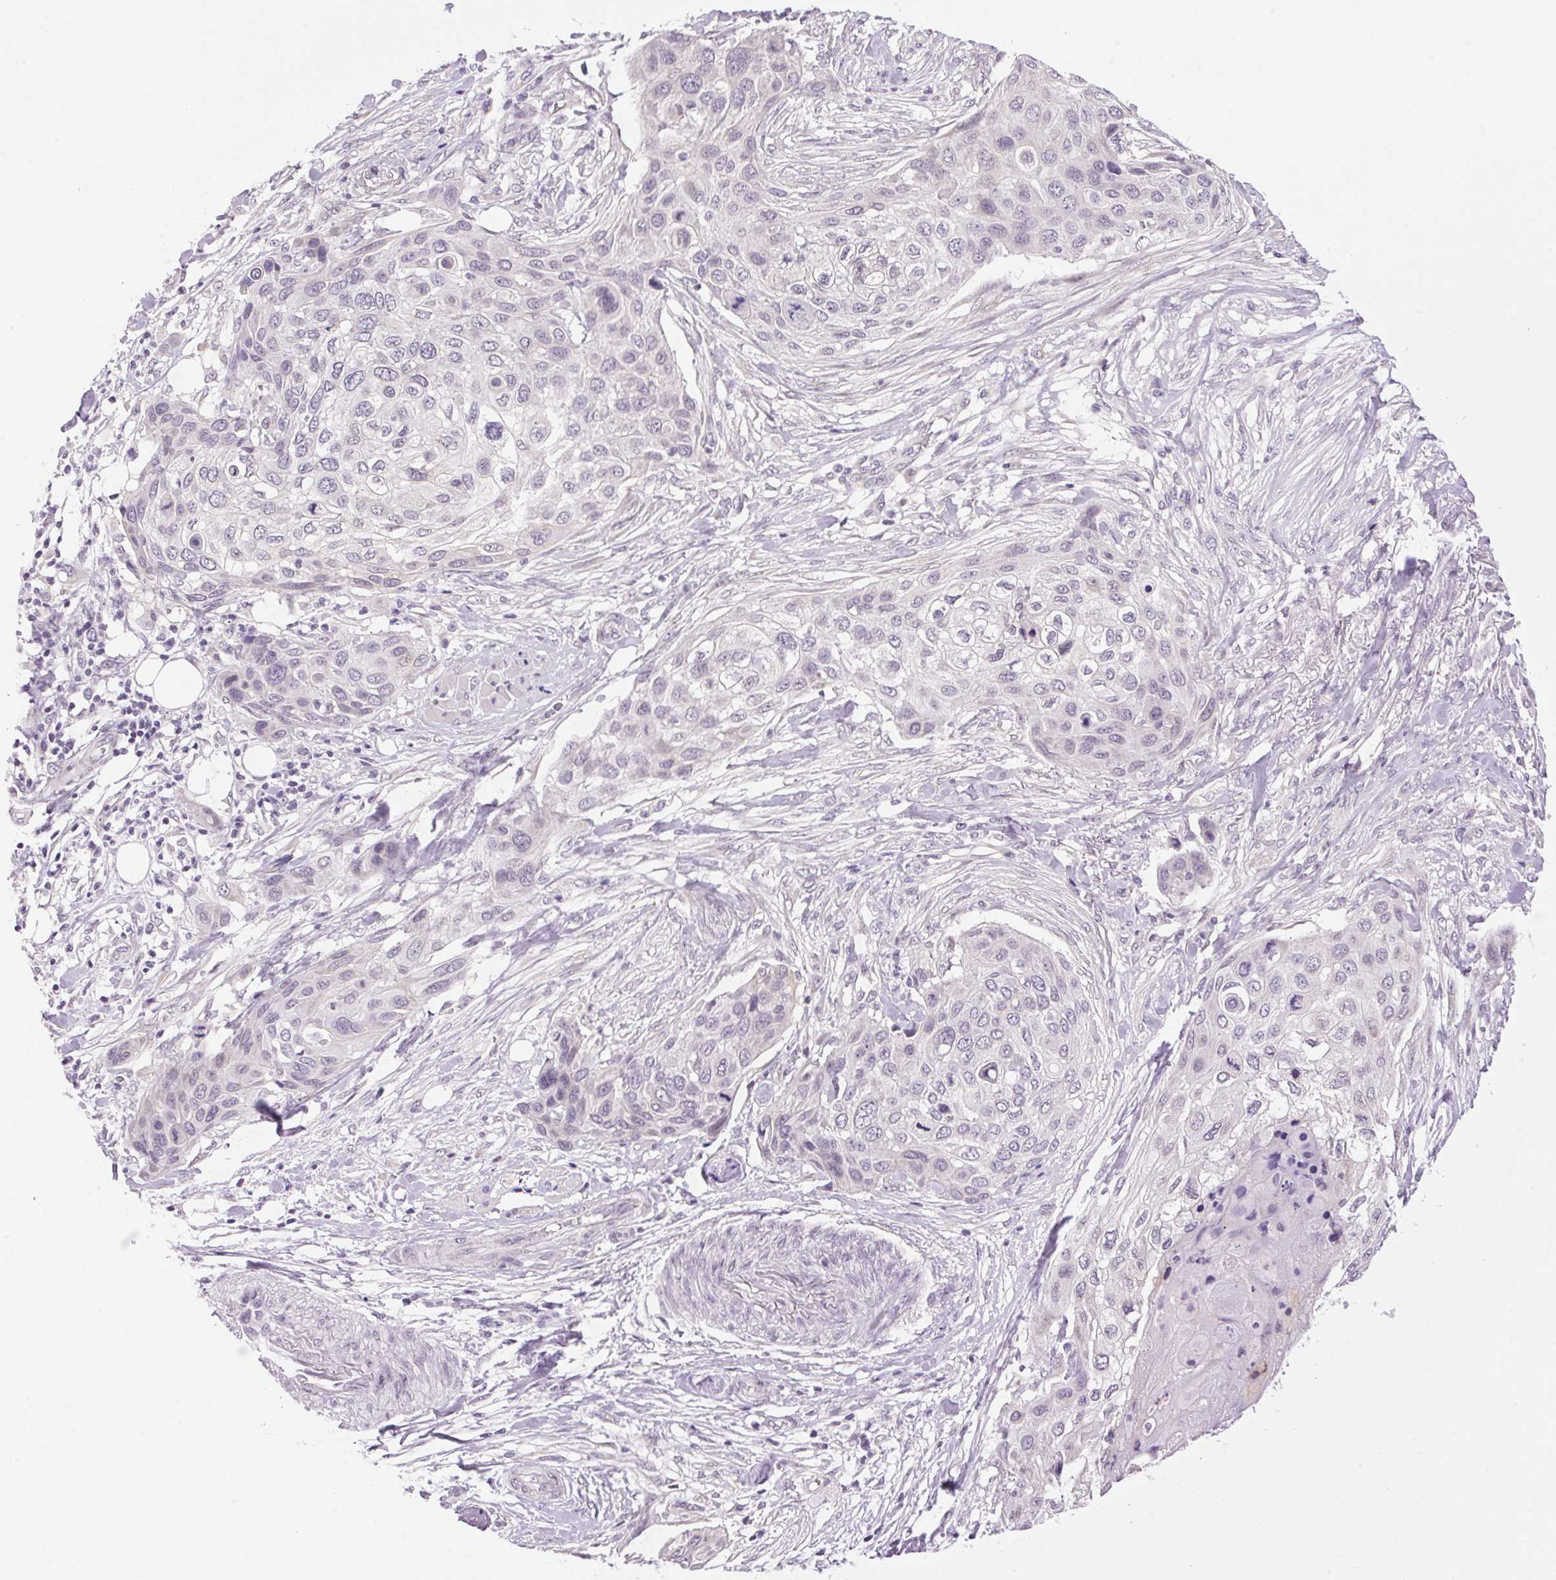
{"staining": {"intensity": "negative", "quantity": "none", "location": "none"}, "tissue": "skin cancer", "cell_type": "Tumor cells", "image_type": "cancer", "snomed": [{"axis": "morphology", "description": "Squamous cell carcinoma, NOS"}, {"axis": "topography", "description": "Skin"}], "caption": "Human squamous cell carcinoma (skin) stained for a protein using immunohistochemistry shows no staining in tumor cells.", "gene": "SMIM13", "patient": {"sex": "female", "age": 87}}